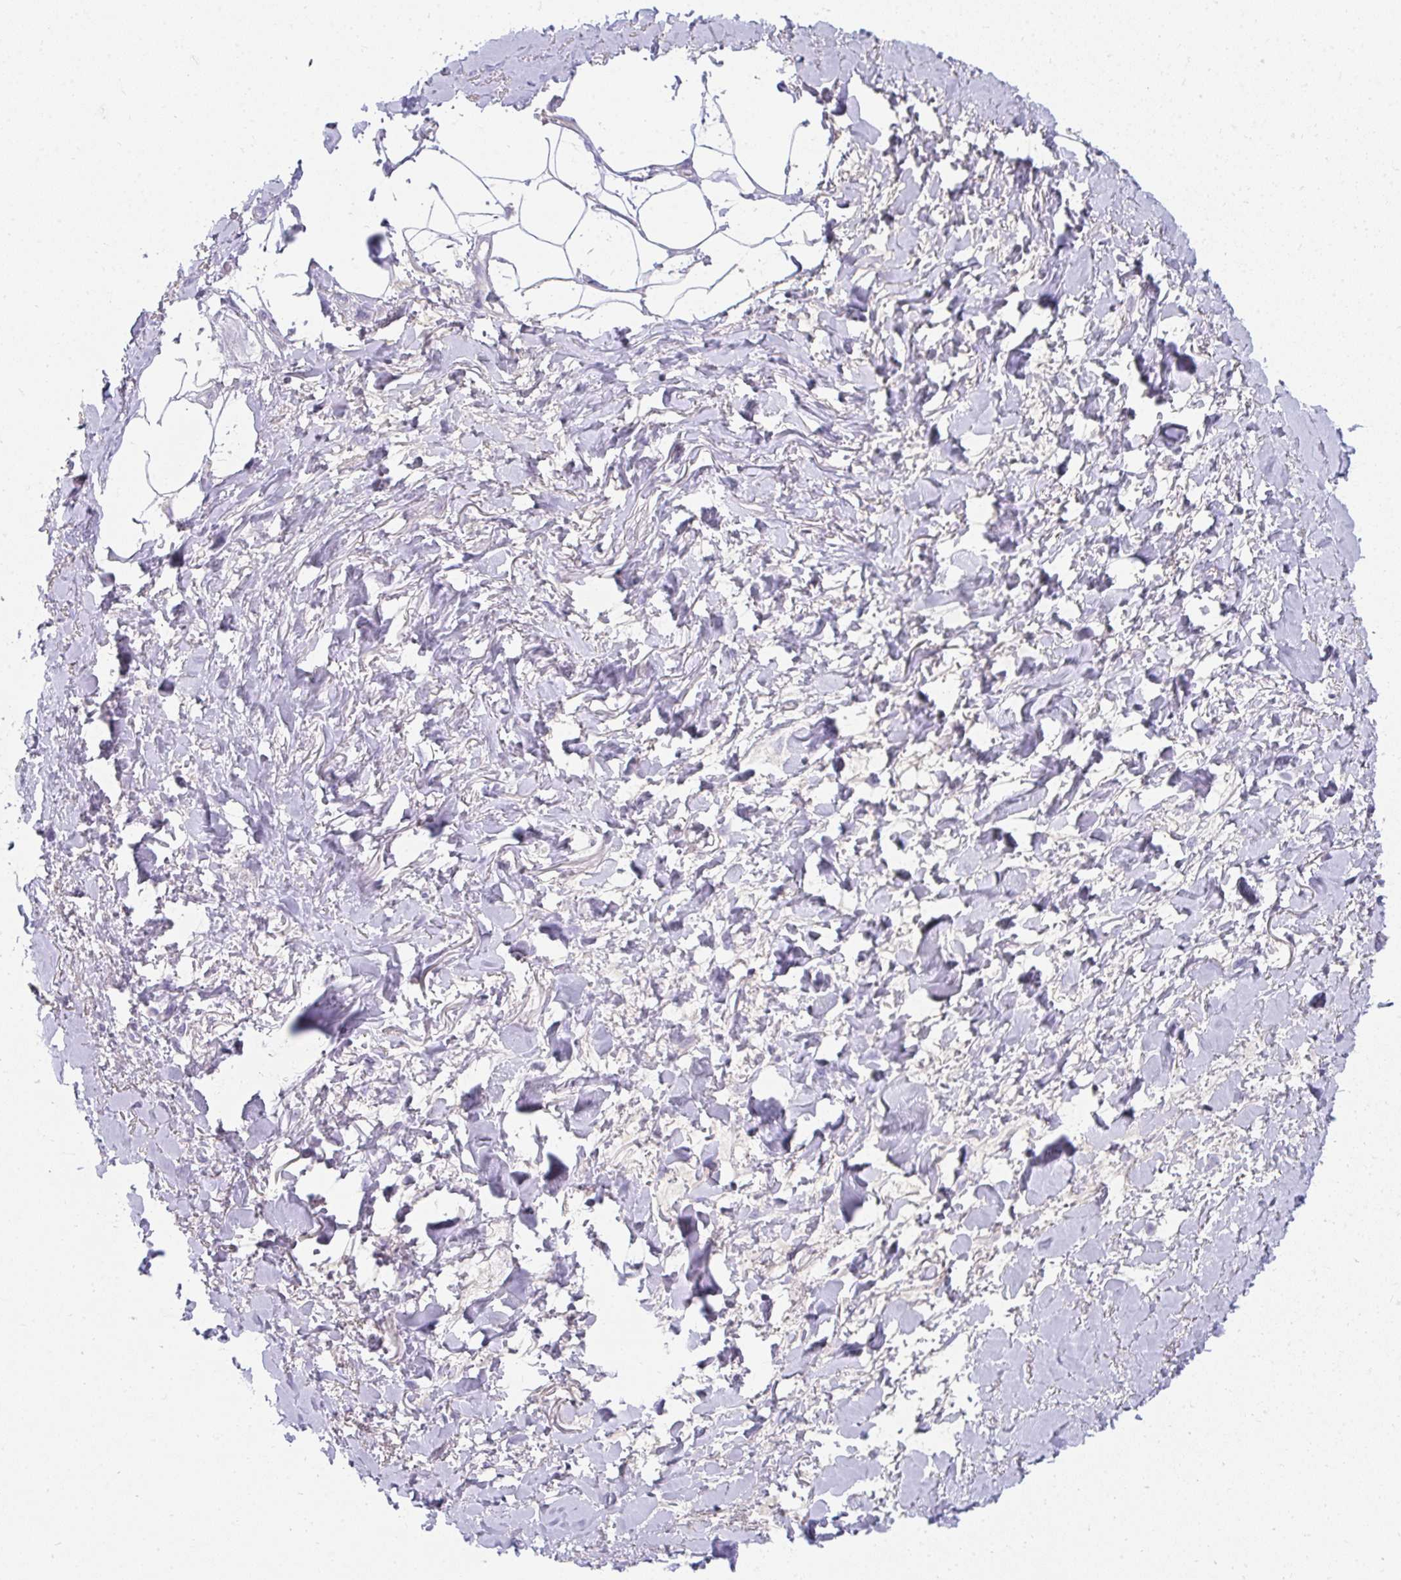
{"staining": {"intensity": "negative", "quantity": "none", "location": "none"}, "tissue": "adipose tissue", "cell_type": "Adipocytes", "image_type": "normal", "snomed": [{"axis": "morphology", "description": "Normal tissue, NOS"}, {"axis": "topography", "description": "Vagina"}, {"axis": "topography", "description": "Peripheral nerve tissue"}], "caption": "A high-resolution image shows IHC staining of benign adipose tissue, which displays no significant staining in adipocytes. (DAB IHC, high magnification).", "gene": "TNNT1", "patient": {"sex": "female", "age": 71}}